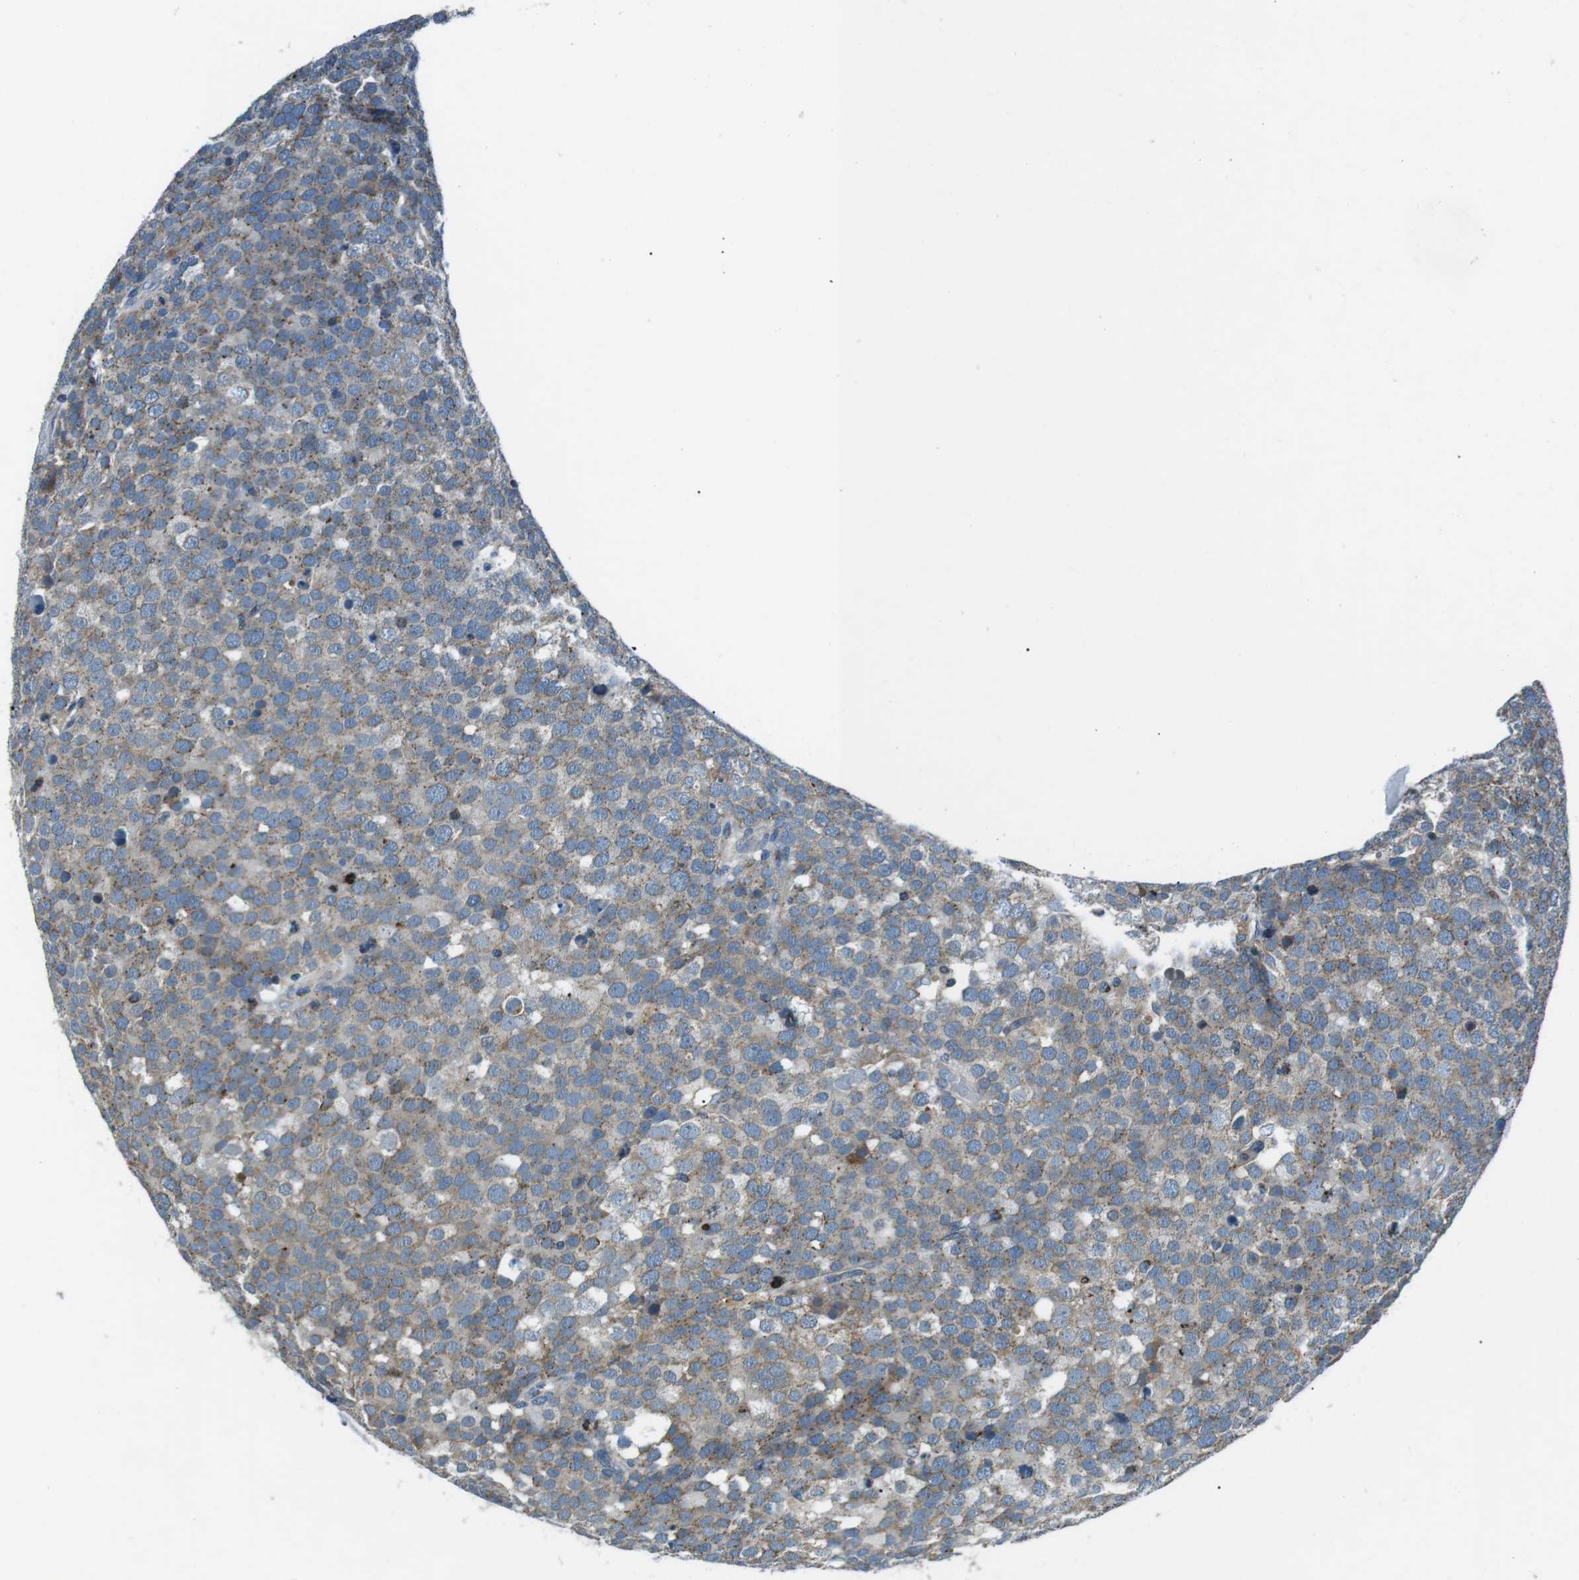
{"staining": {"intensity": "weak", "quantity": "<25%", "location": "cytoplasmic/membranous"}, "tissue": "testis cancer", "cell_type": "Tumor cells", "image_type": "cancer", "snomed": [{"axis": "morphology", "description": "Seminoma, NOS"}, {"axis": "topography", "description": "Testis"}], "caption": "Tumor cells show no significant protein staining in seminoma (testis). (DAB (3,3'-diaminobenzidine) IHC, high magnification).", "gene": "FAM3B", "patient": {"sex": "male", "age": 71}}